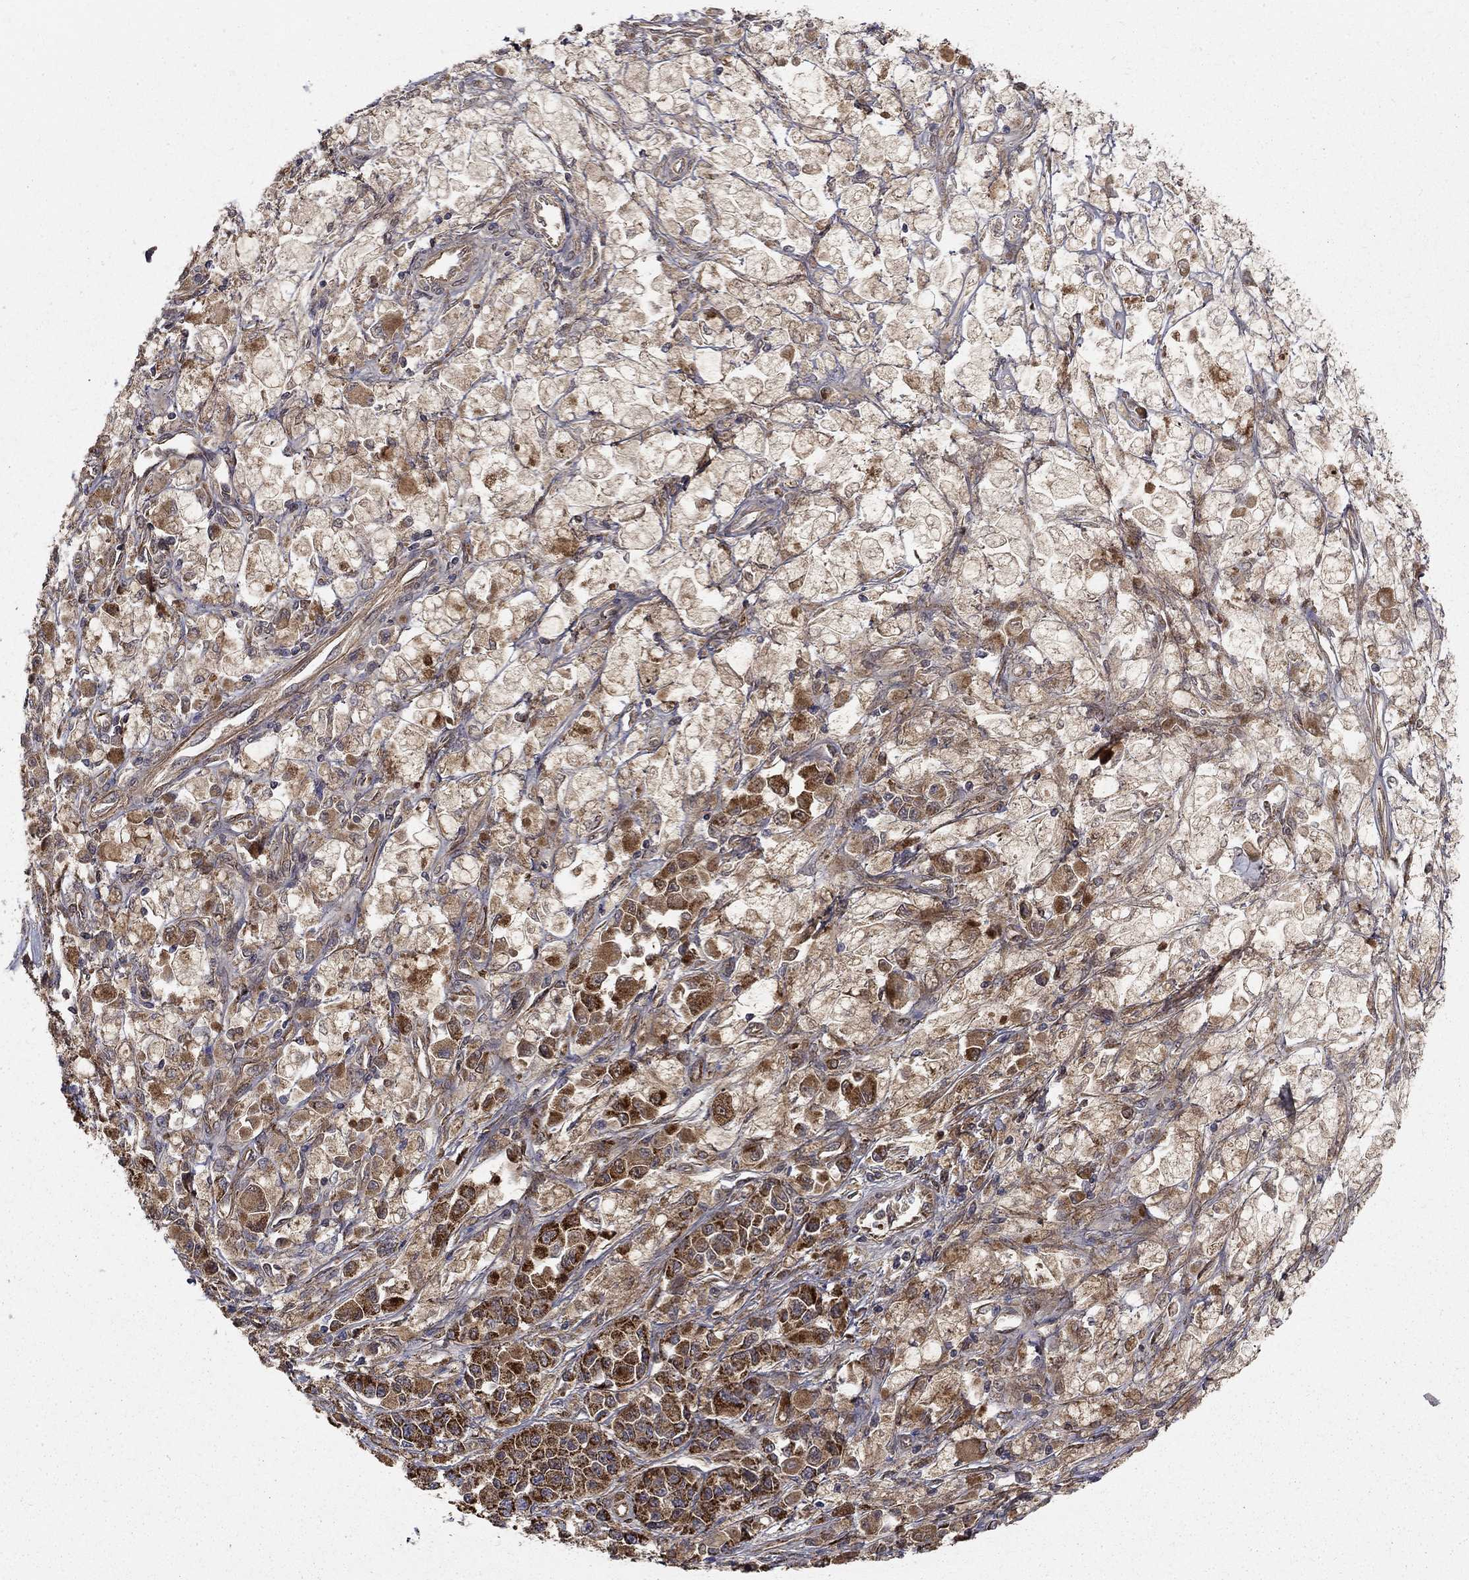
{"staining": {"intensity": "strong", "quantity": ">75%", "location": "cytoplasmic/membranous"}, "tissue": "melanoma", "cell_type": "Tumor cells", "image_type": "cancer", "snomed": [{"axis": "morphology", "description": "Malignant melanoma, NOS"}, {"axis": "topography", "description": "Skin"}], "caption": "Melanoma stained for a protein exhibits strong cytoplasmic/membranous positivity in tumor cells. (IHC, brightfield microscopy, high magnification).", "gene": "GCSH", "patient": {"sex": "female", "age": 58}}